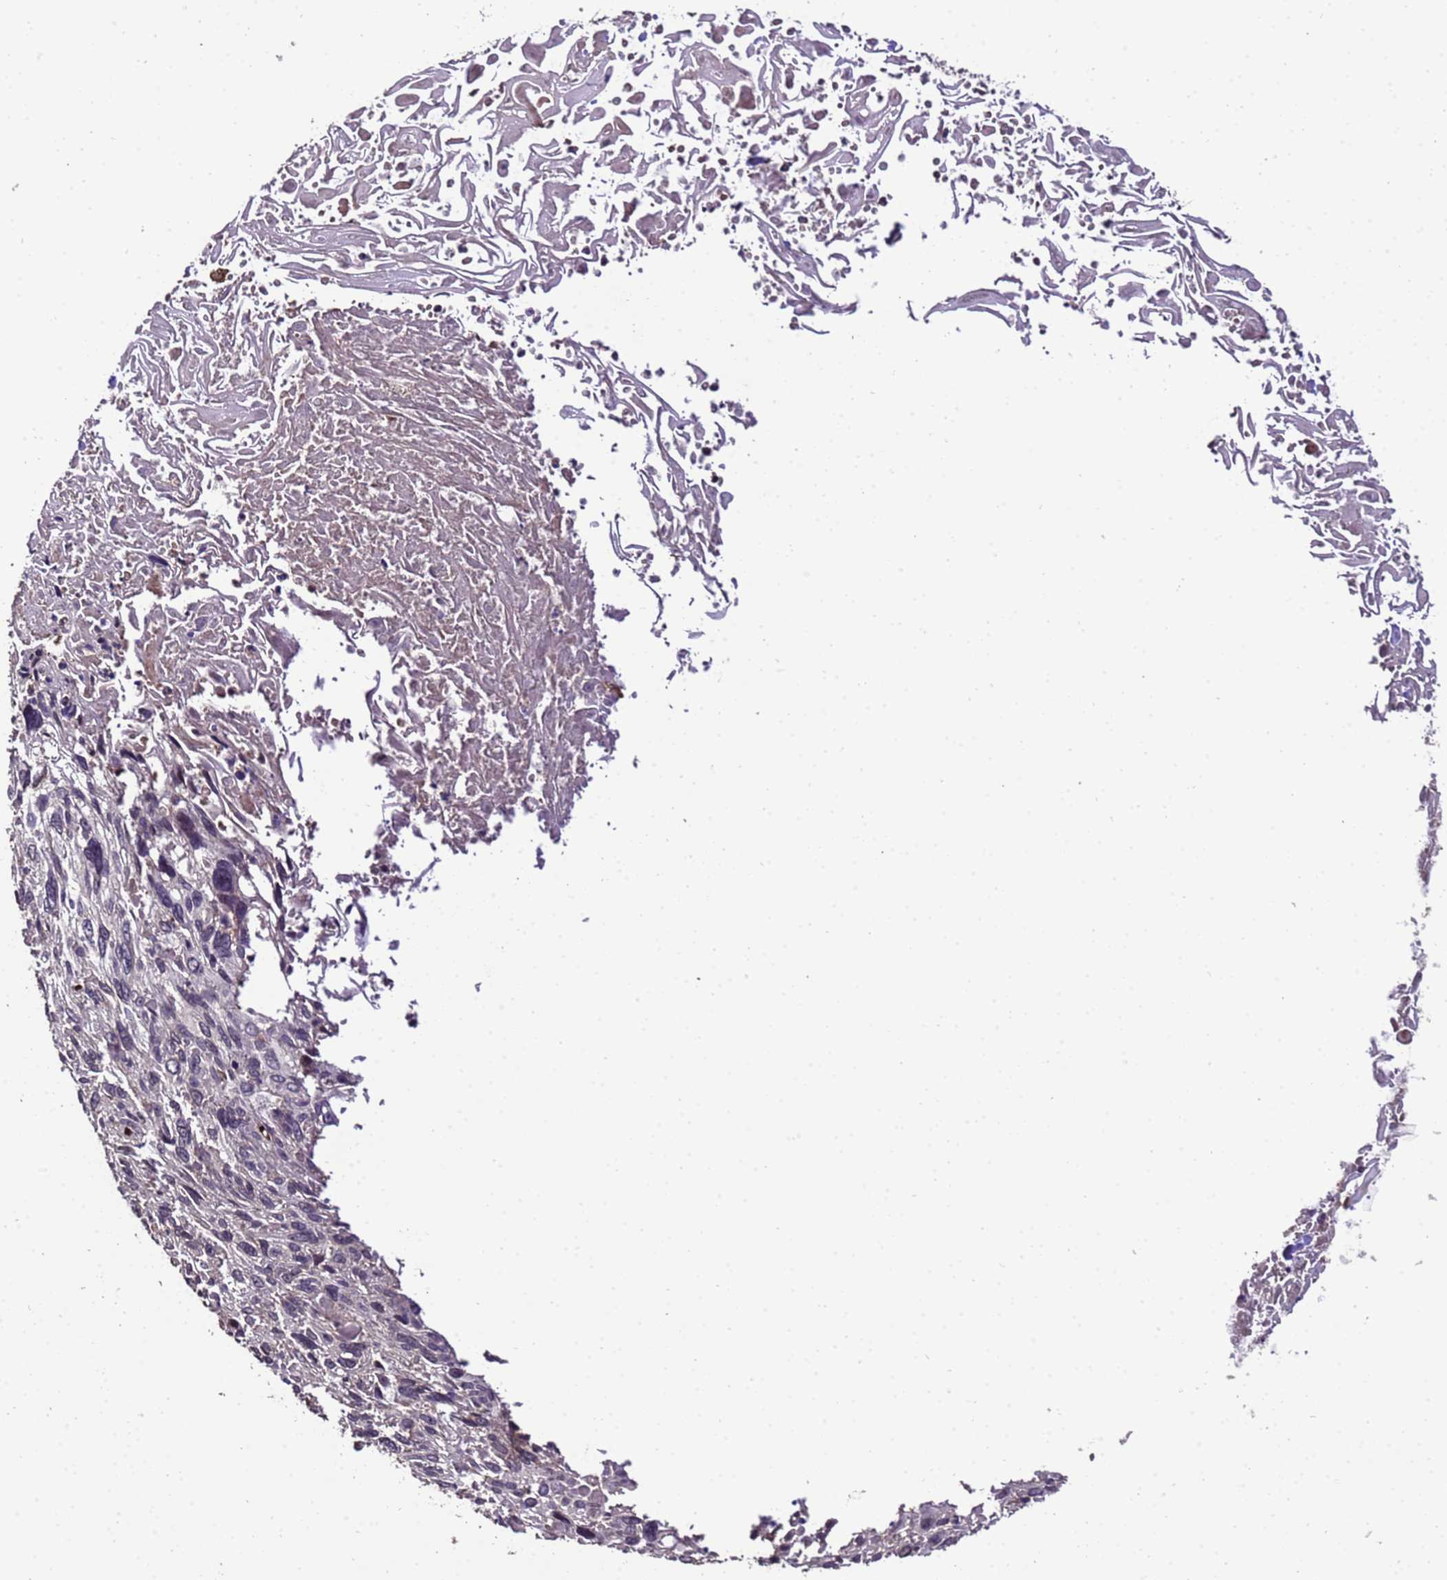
{"staining": {"intensity": "negative", "quantity": "none", "location": "none"}, "tissue": "cervical cancer", "cell_type": "Tumor cells", "image_type": "cancer", "snomed": [{"axis": "morphology", "description": "Squamous cell carcinoma, NOS"}, {"axis": "topography", "description": "Cervix"}], "caption": "This is a photomicrograph of immunohistochemistry staining of cervical cancer (squamous cell carcinoma), which shows no positivity in tumor cells.", "gene": "ZNF329", "patient": {"sex": "female", "age": 51}}